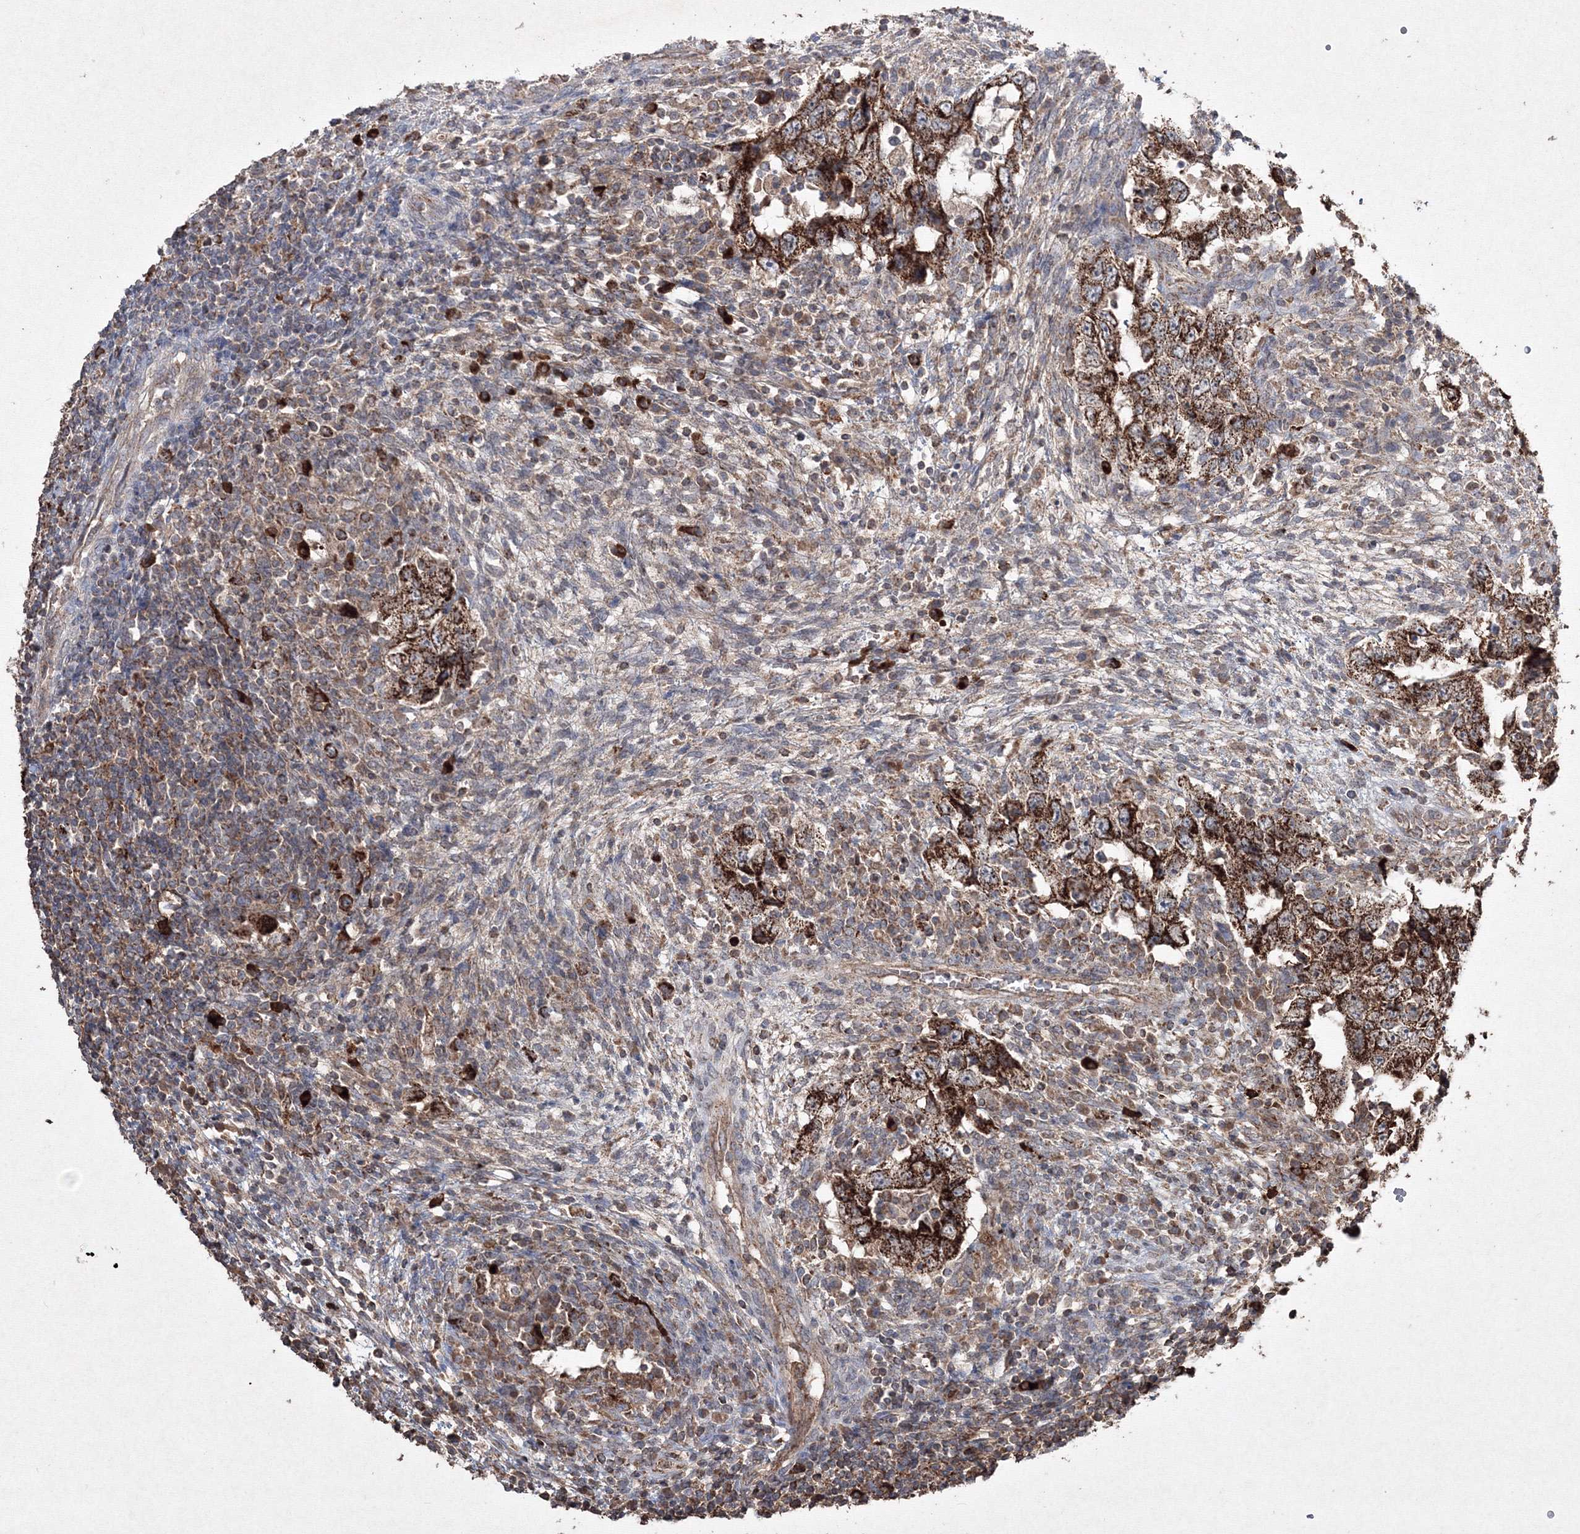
{"staining": {"intensity": "strong", "quantity": ">75%", "location": "cytoplasmic/membranous"}, "tissue": "testis cancer", "cell_type": "Tumor cells", "image_type": "cancer", "snomed": [{"axis": "morphology", "description": "Carcinoma, Embryonal, NOS"}, {"axis": "topography", "description": "Testis"}], "caption": "Protein staining by IHC displays strong cytoplasmic/membranous positivity in about >75% of tumor cells in embryonal carcinoma (testis). (Brightfield microscopy of DAB IHC at high magnification).", "gene": "GRSF1", "patient": {"sex": "male", "age": 26}}